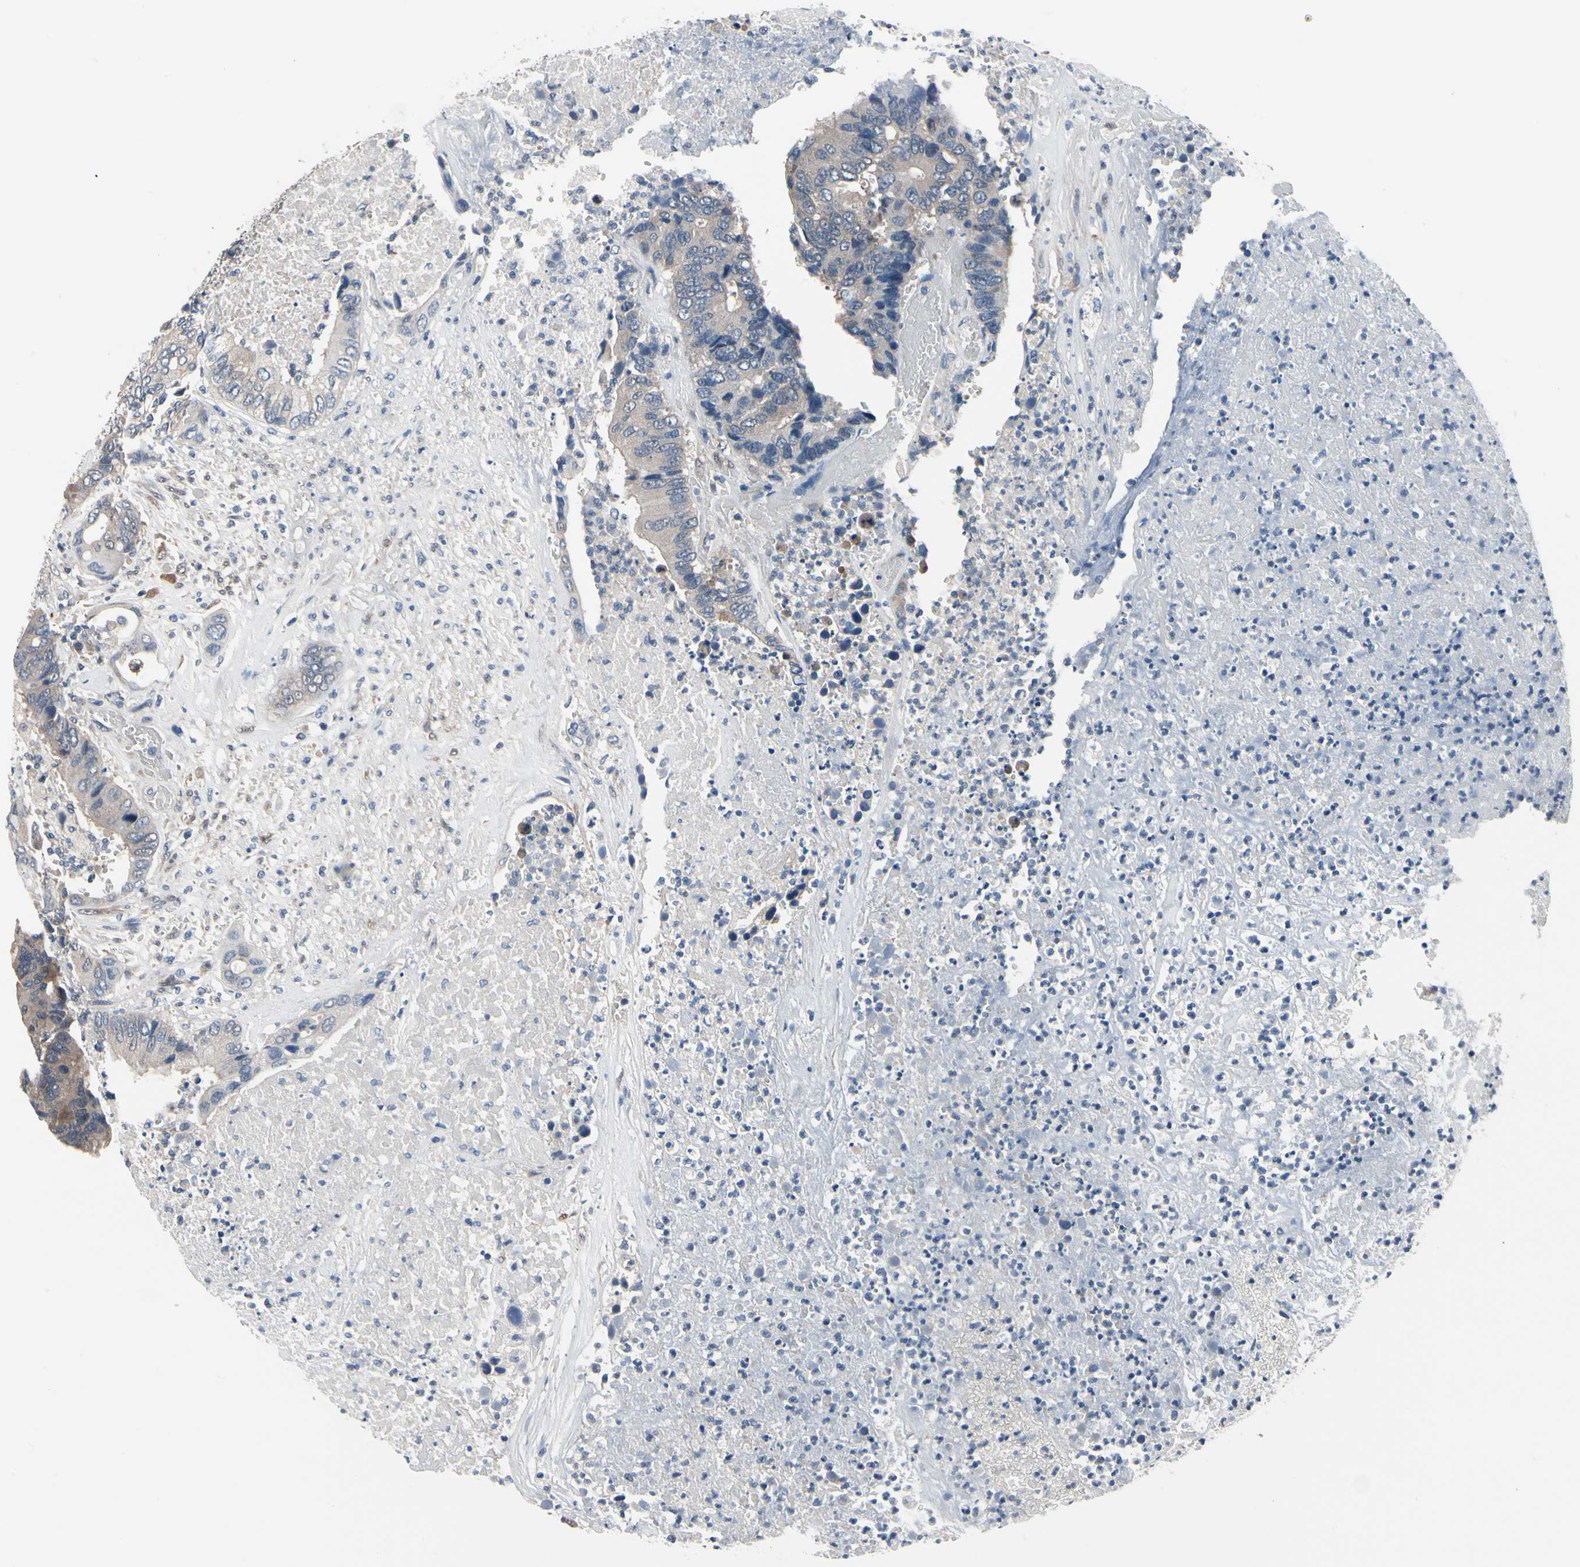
{"staining": {"intensity": "weak", "quantity": ">75%", "location": "cytoplasmic/membranous"}, "tissue": "colorectal cancer", "cell_type": "Tumor cells", "image_type": "cancer", "snomed": [{"axis": "morphology", "description": "Adenocarcinoma, NOS"}, {"axis": "topography", "description": "Rectum"}], "caption": "Colorectal cancer (adenocarcinoma) was stained to show a protein in brown. There is low levels of weak cytoplasmic/membranous expression in about >75% of tumor cells. (IHC, brightfield microscopy, high magnification).", "gene": "PRDX6", "patient": {"sex": "male", "age": 55}}